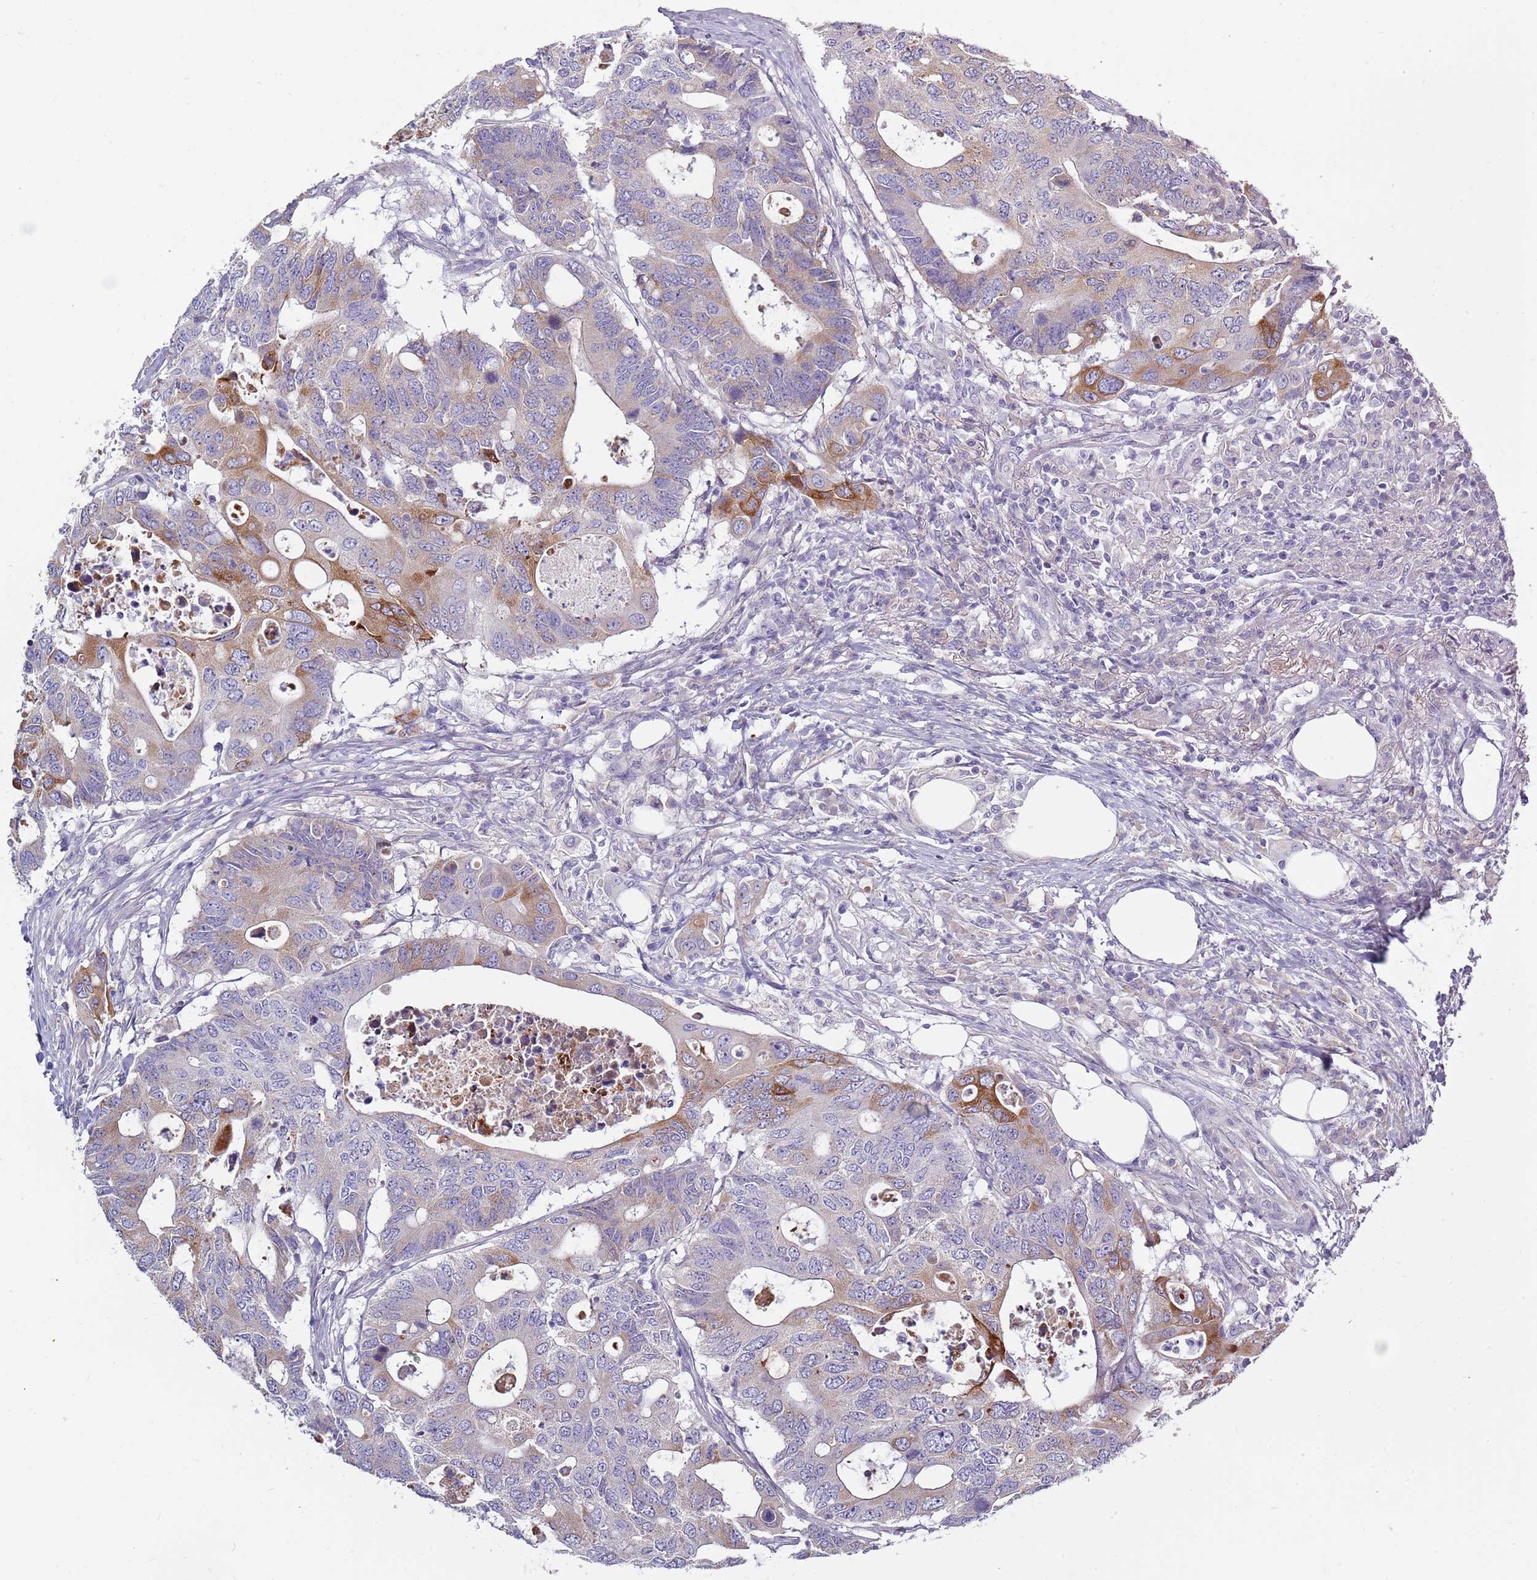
{"staining": {"intensity": "moderate", "quantity": "25%-75%", "location": "cytoplasmic/membranous"}, "tissue": "colorectal cancer", "cell_type": "Tumor cells", "image_type": "cancer", "snomed": [{"axis": "morphology", "description": "Adenocarcinoma, NOS"}, {"axis": "topography", "description": "Colon"}], "caption": "A medium amount of moderate cytoplasmic/membranous positivity is present in approximately 25%-75% of tumor cells in adenocarcinoma (colorectal) tissue. (Stains: DAB (3,3'-diaminobenzidine) in brown, nuclei in blue, Microscopy: brightfield microscopy at high magnification).", "gene": "TNFRSF6B", "patient": {"sex": "male", "age": 71}}